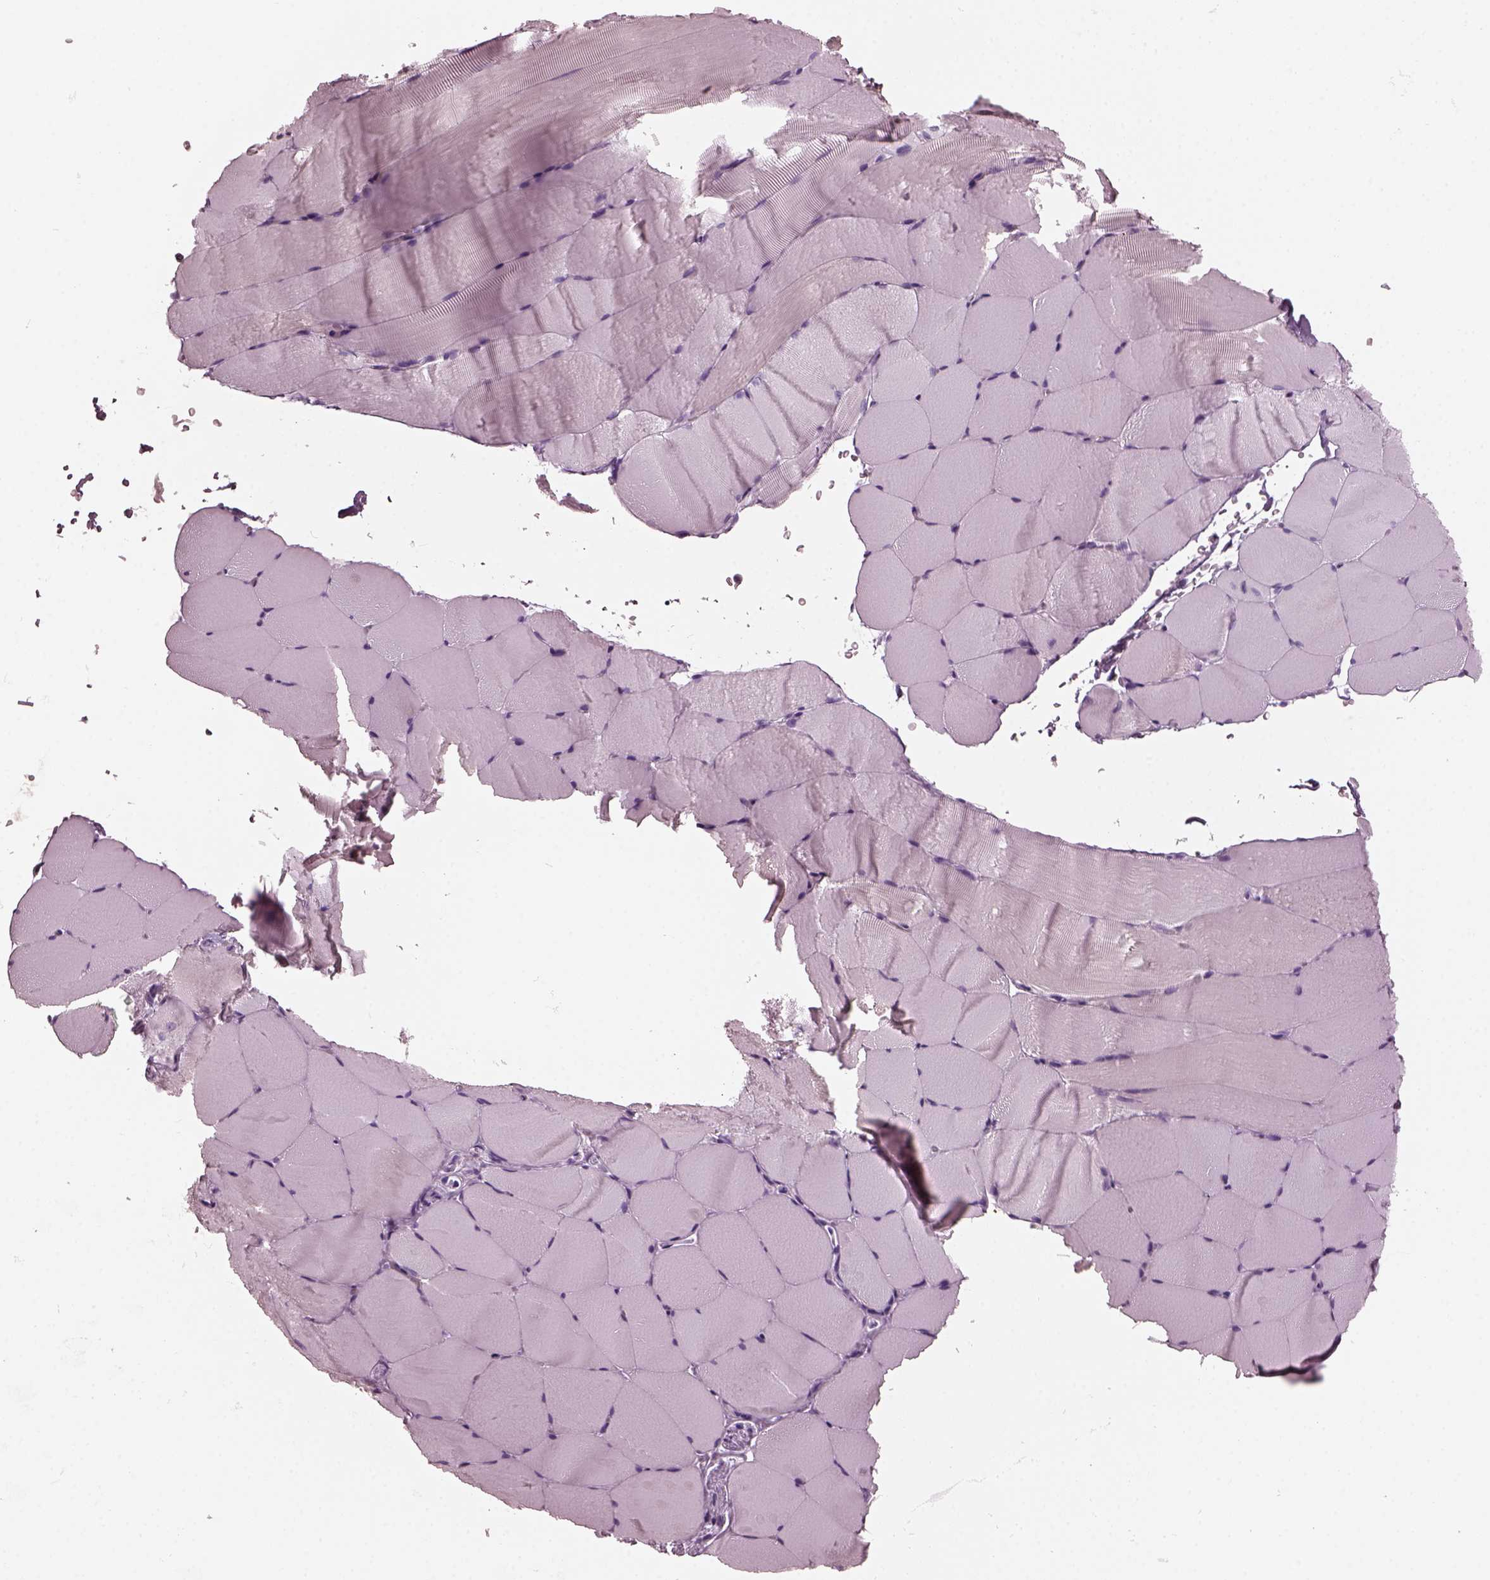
{"staining": {"intensity": "negative", "quantity": "none", "location": "none"}, "tissue": "skeletal muscle", "cell_type": "Myocytes", "image_type": "normal", "snomed": [{"axis": "morphology", "description": "Normal tissue, NOS"}, {"axis": "topography", "description": "Skeletal muscle"}], "caption": "IHC histopathology image of benign skeletal muscle stained for a protein (brown), which shows no staining in myocytes. The staining was performed using DAB to visualize the protein expression in brown, while the nuclei were stained in blue with hematoxylin (Magnification: 20x).", "gene": "RCVRN", "patient": {"sex": "female", "age": 37}}